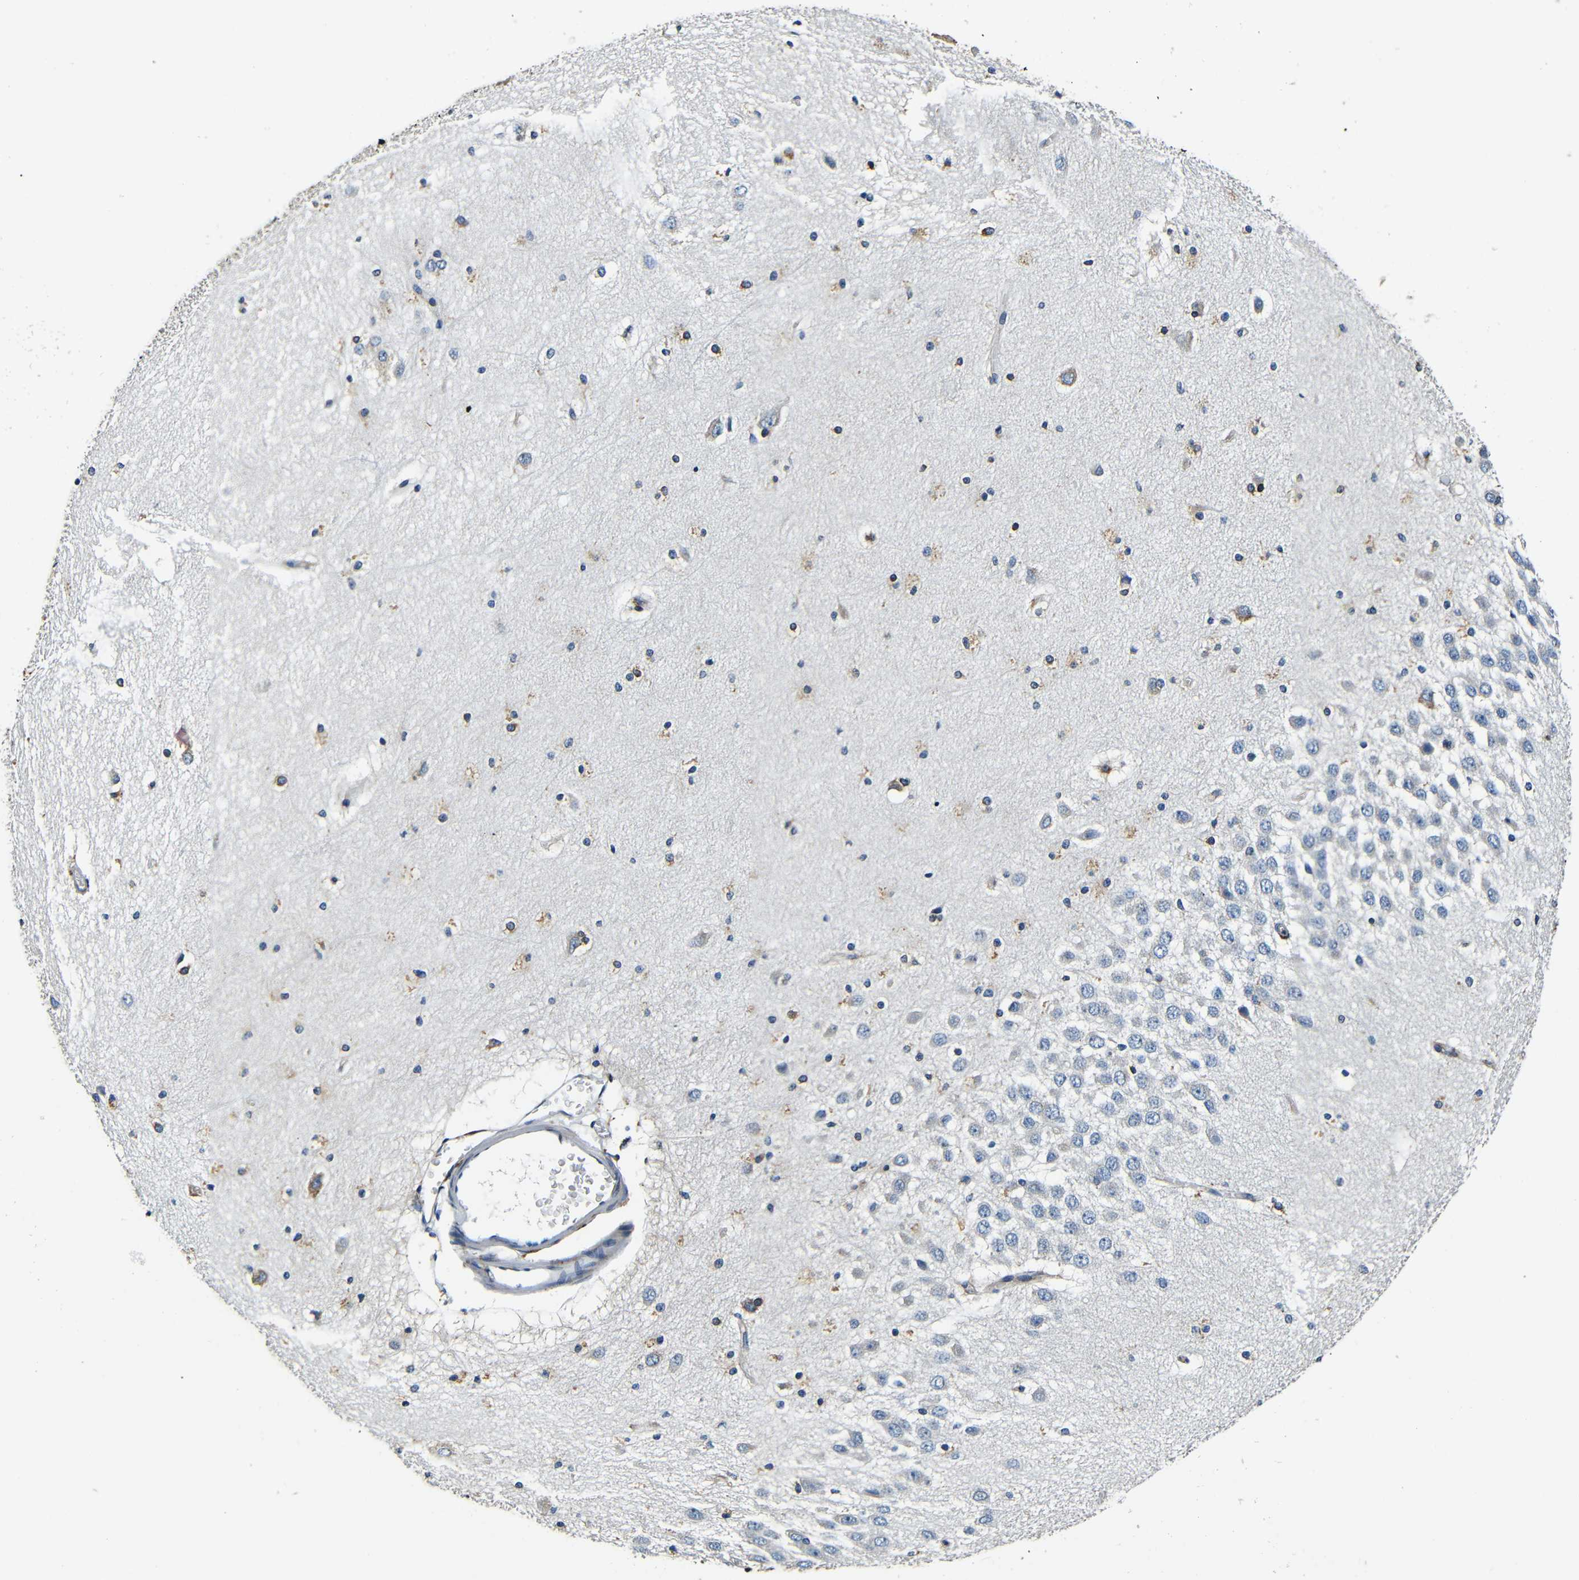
{"staining": {"intensity": "weak", "quantity": ">75%", "location": "cytoplasmic/membranous"}, "tissue": "hippocampus", "cell_type": "Glial cells", "image_type": "normal", "snomed": [{"axis": "morphology", "description": "Normal tissue, NOS"}, {"axis": "topography", "description": "Hippocampus"}], "caption": "Immunohistochemistry of benign human hippocampus demonstrates low levels of weak cytoplasmic/membranous positivity in approximately >75% of glial cells.", "gene": "RRBP1", "patient": {"sex": "female", "age": 19}}